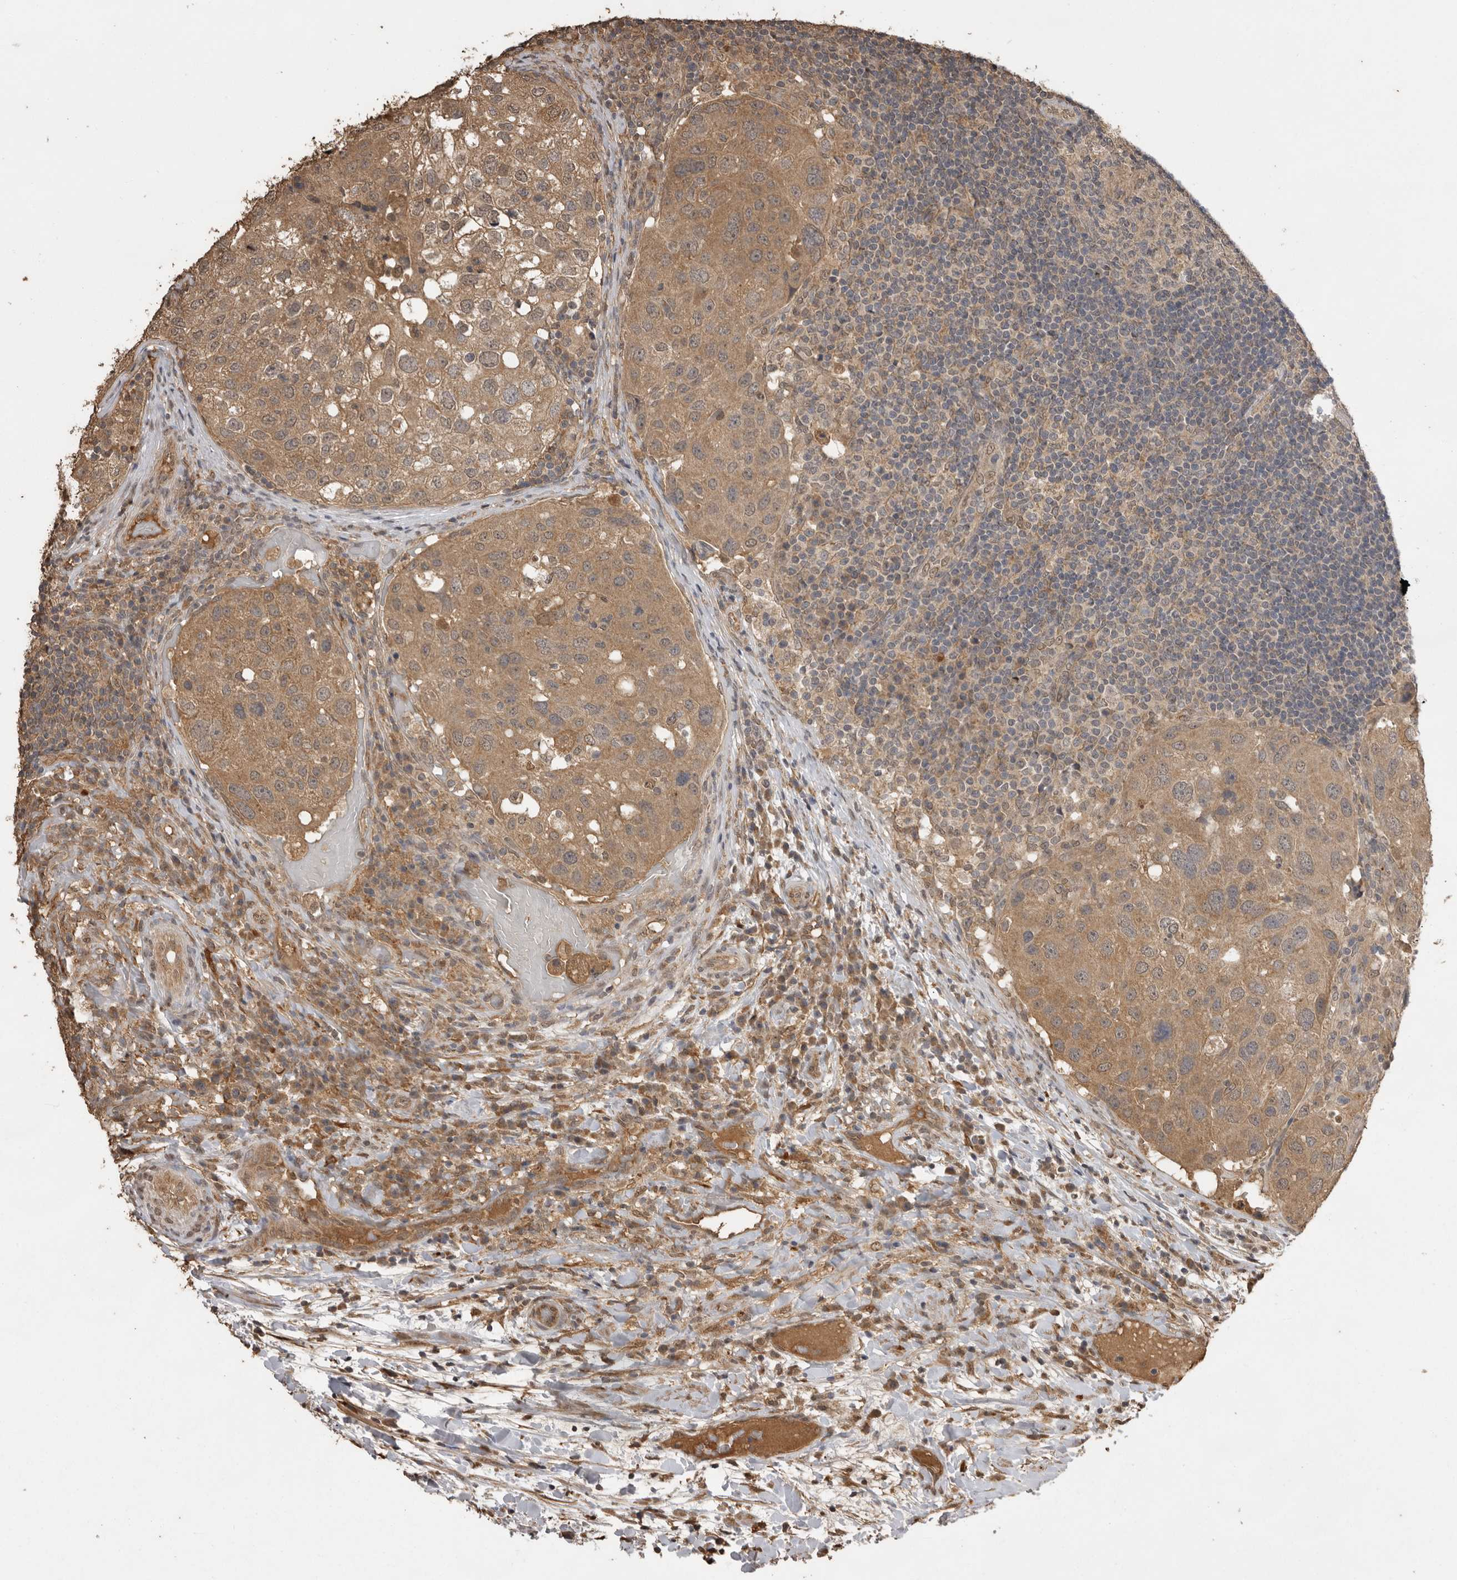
{"staining": {"intensity": "moderate", "quantity": ">75%", "location": "cytoplasmic/membranous"}, "tissue": "urothelial cancer", "cell_type": "Tumor cells", "image_type": "cancer", "snomed": [{"axis": "morphology", "description": "Urothelial carcinoma, High grade"}, {"axis": "topography", "description": "Lymph node"}, {"axis": "topography", "description": "Urinary bladder"}], "caption": "Protein staining reveals moderate cytoplasmic/membranous positivity in approximately >75% of tumor cells in urothelial carcinoma (high-grade). The staining is performed using DAB (3,3'-diaminobenzidine) brown chromogen to label protein expression. The nuclei are counter-stained blue using hematoxylin.", "gene": "JAG2", "patient": {"sex": "male", "age": 51}}